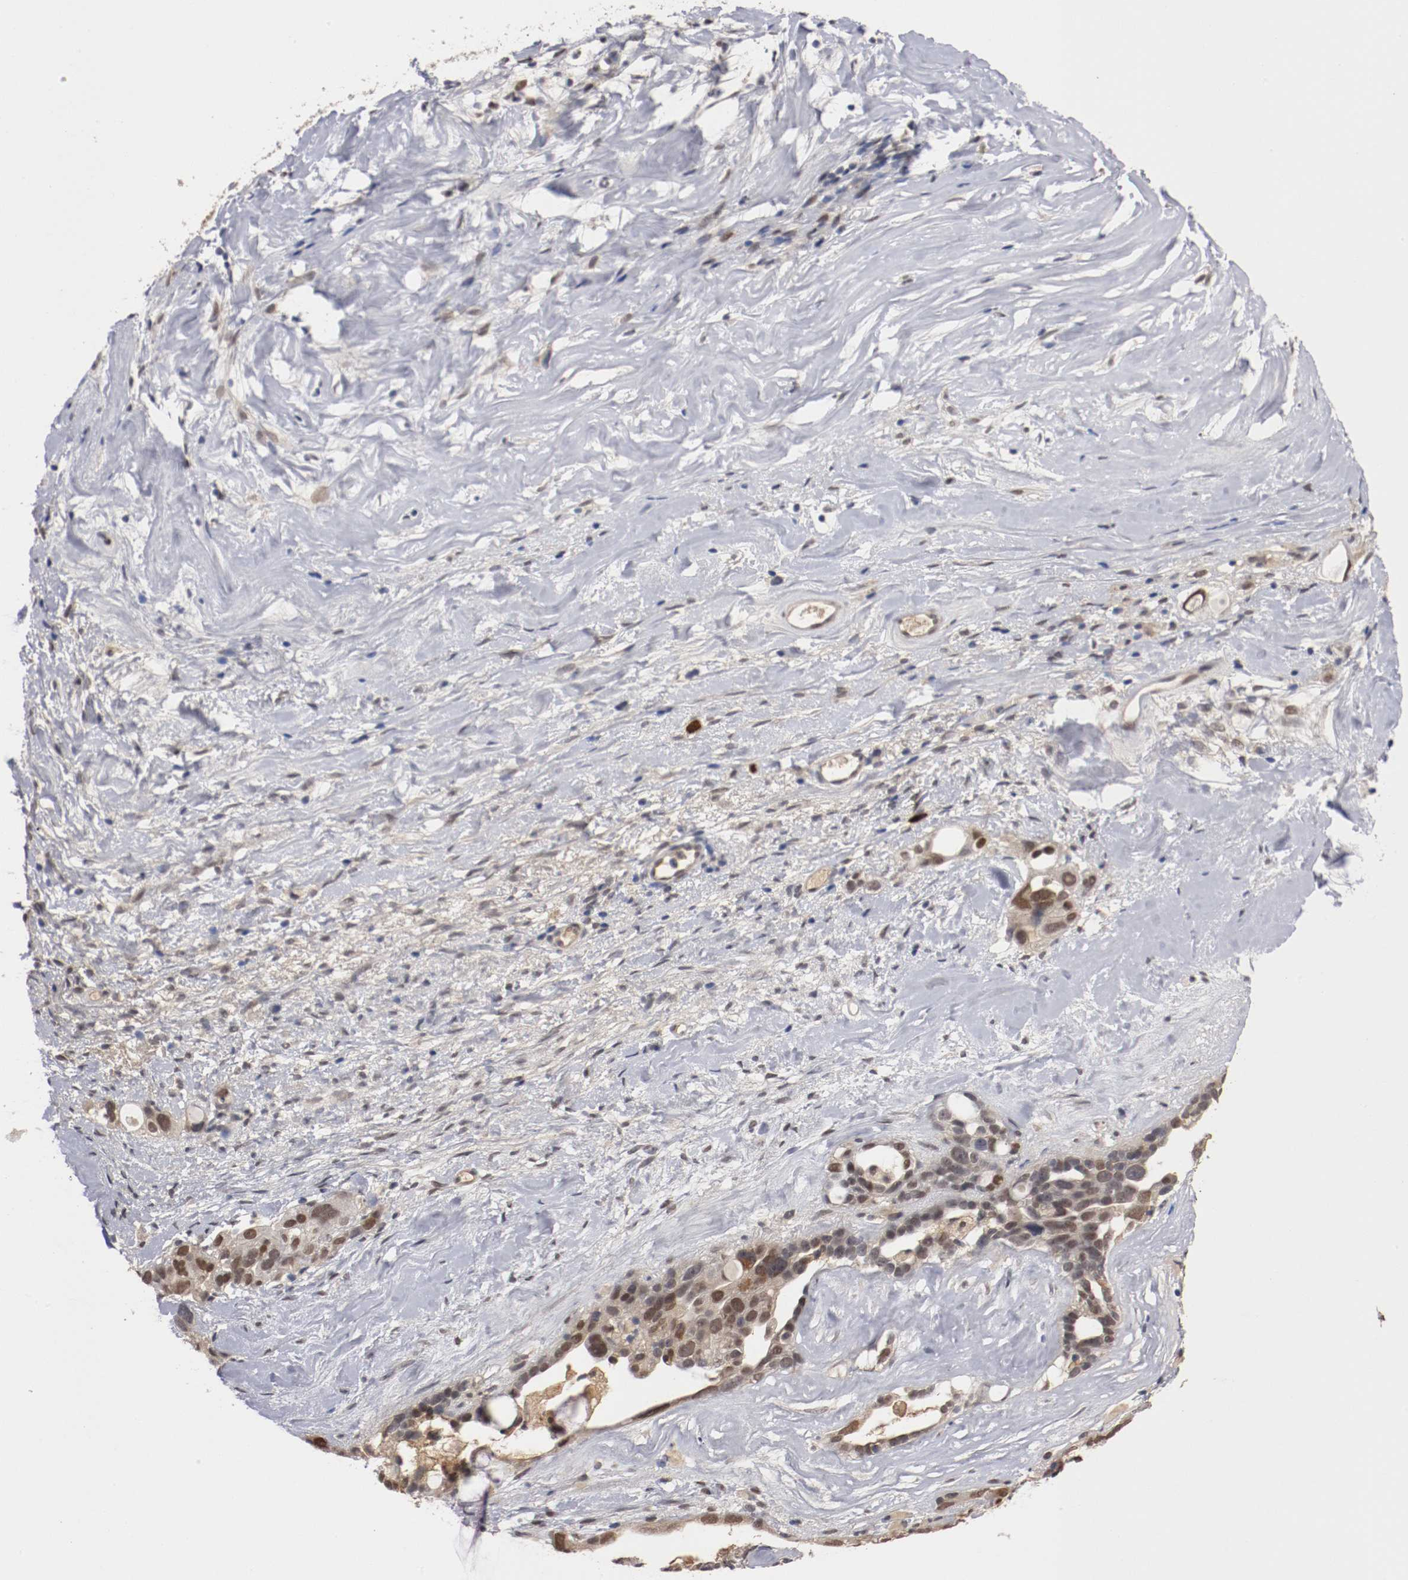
{"staining": {"intensity": "moderate", "quantity": ">75%", "location": "nuclear"}, "tissue": "ovarian cancer", "cell_type": "Tumor cells", "image_type": "cancer", "snomed": [{"axis": "morphology", "description": "Cystadenocarcinoma, serous, NOS"}, {"axis": "topography", "description": "Ovary"}], "caption": "Immunohistochemical staining of serous cystadenocarcinoma (ovarian) shows medium levels of moderate nuclear protein positivity in about >75% of tumor cells.", "gene": "DNMT3B", "patient": {"sex": "female", "age": 66}}